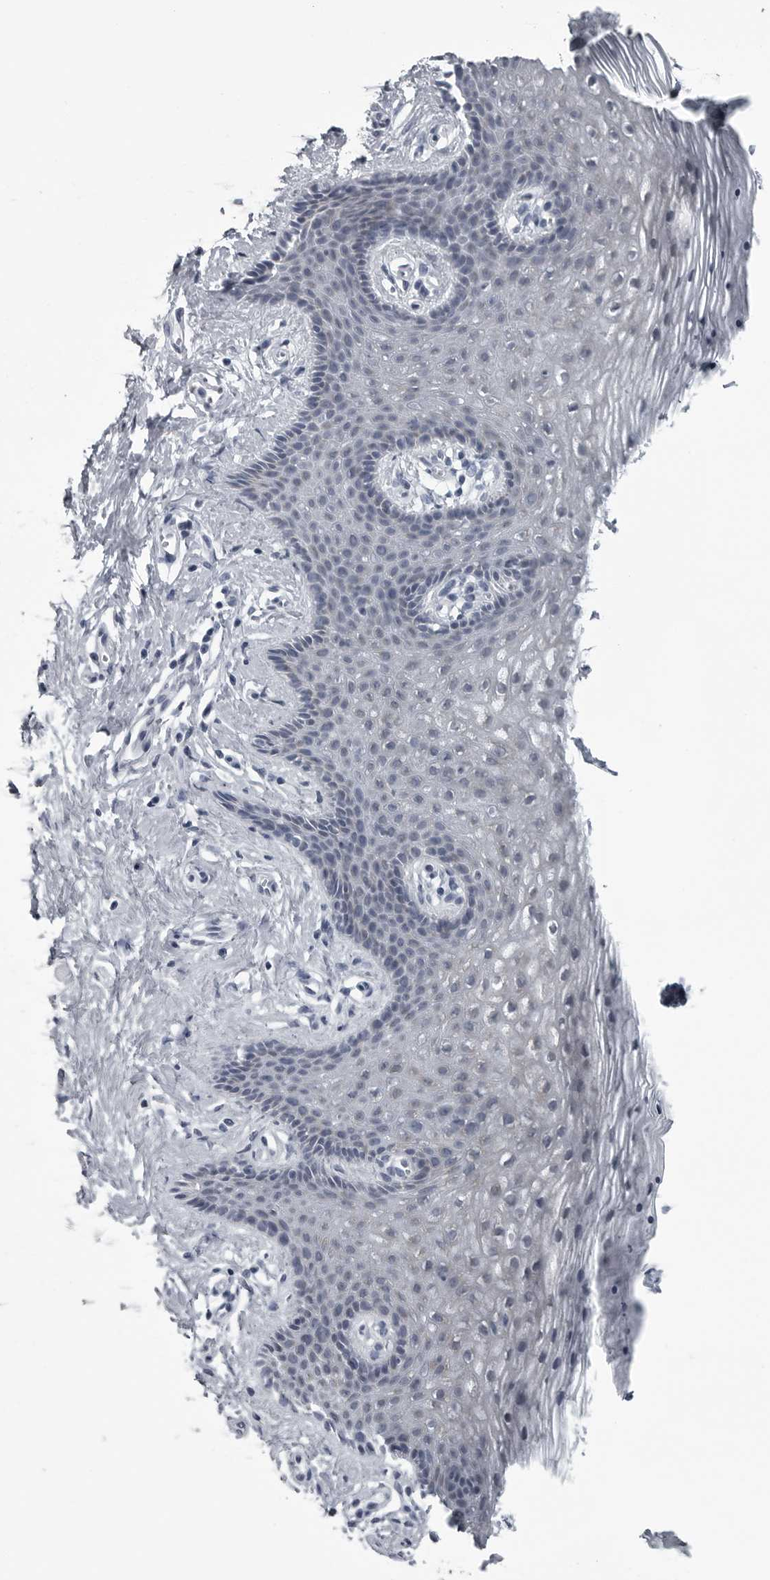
{"staining": {"intensity": "negative", "quantity": "none", "location": "none"}, "tissue": "vagina", "cell_type": "Squamous epithelial cells", "image_type": "normal", "snomed": [{"axis": "morphology", "description": "Normal tissue, NOS"}, {"axis": "topography", "description": "Vagina"}], "caption": "Immunohistochemistry micrograph of unremarkable vagina: human vagina stained with DAB (3,3'-diaminobenzidine) shows no significant protein expression in squamous epithelial cells. (DAB IHC with hematoxylin counter stain).", "gene": "MYOC", "patient": {"sex": "female", "age": 32}}